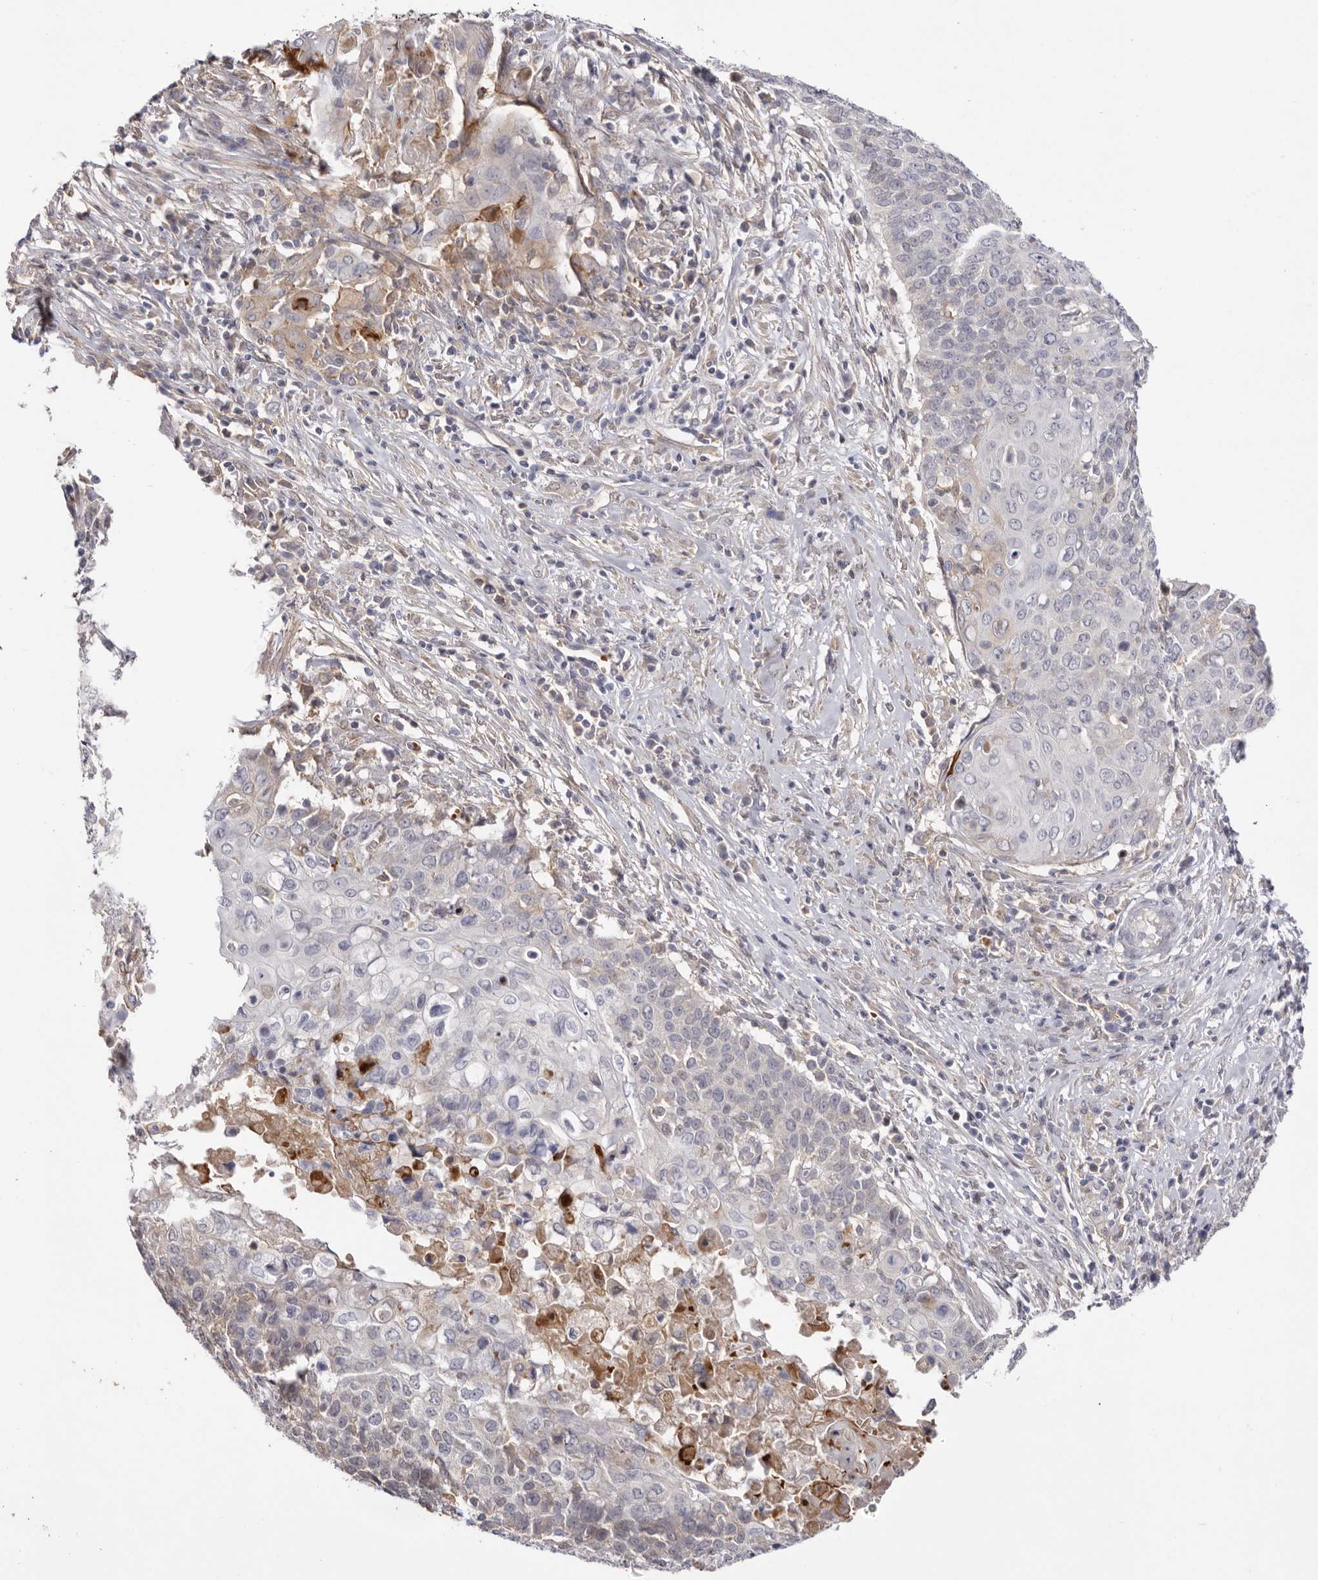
{"staining": {"intensity": "weak", "quantity": "<25%", "location": "cytoplasmic/membranous"}, "tissue": "cervical cancer", "cell_type": "Tumor cells", "image_type": "cancer", "snomed": [{"axis": "morphology", "description": "Squamous cell carcinoma, NOS"}, {"axis": "topography", "description": "Cervix"}], "caption": "This is an immunohistochemistry micrograph of human cervical squamous cell carcinoma. There is no positivity in tumor cells.", "gene": "LMLN", "patient": {"sex": "female", "age": 39}}